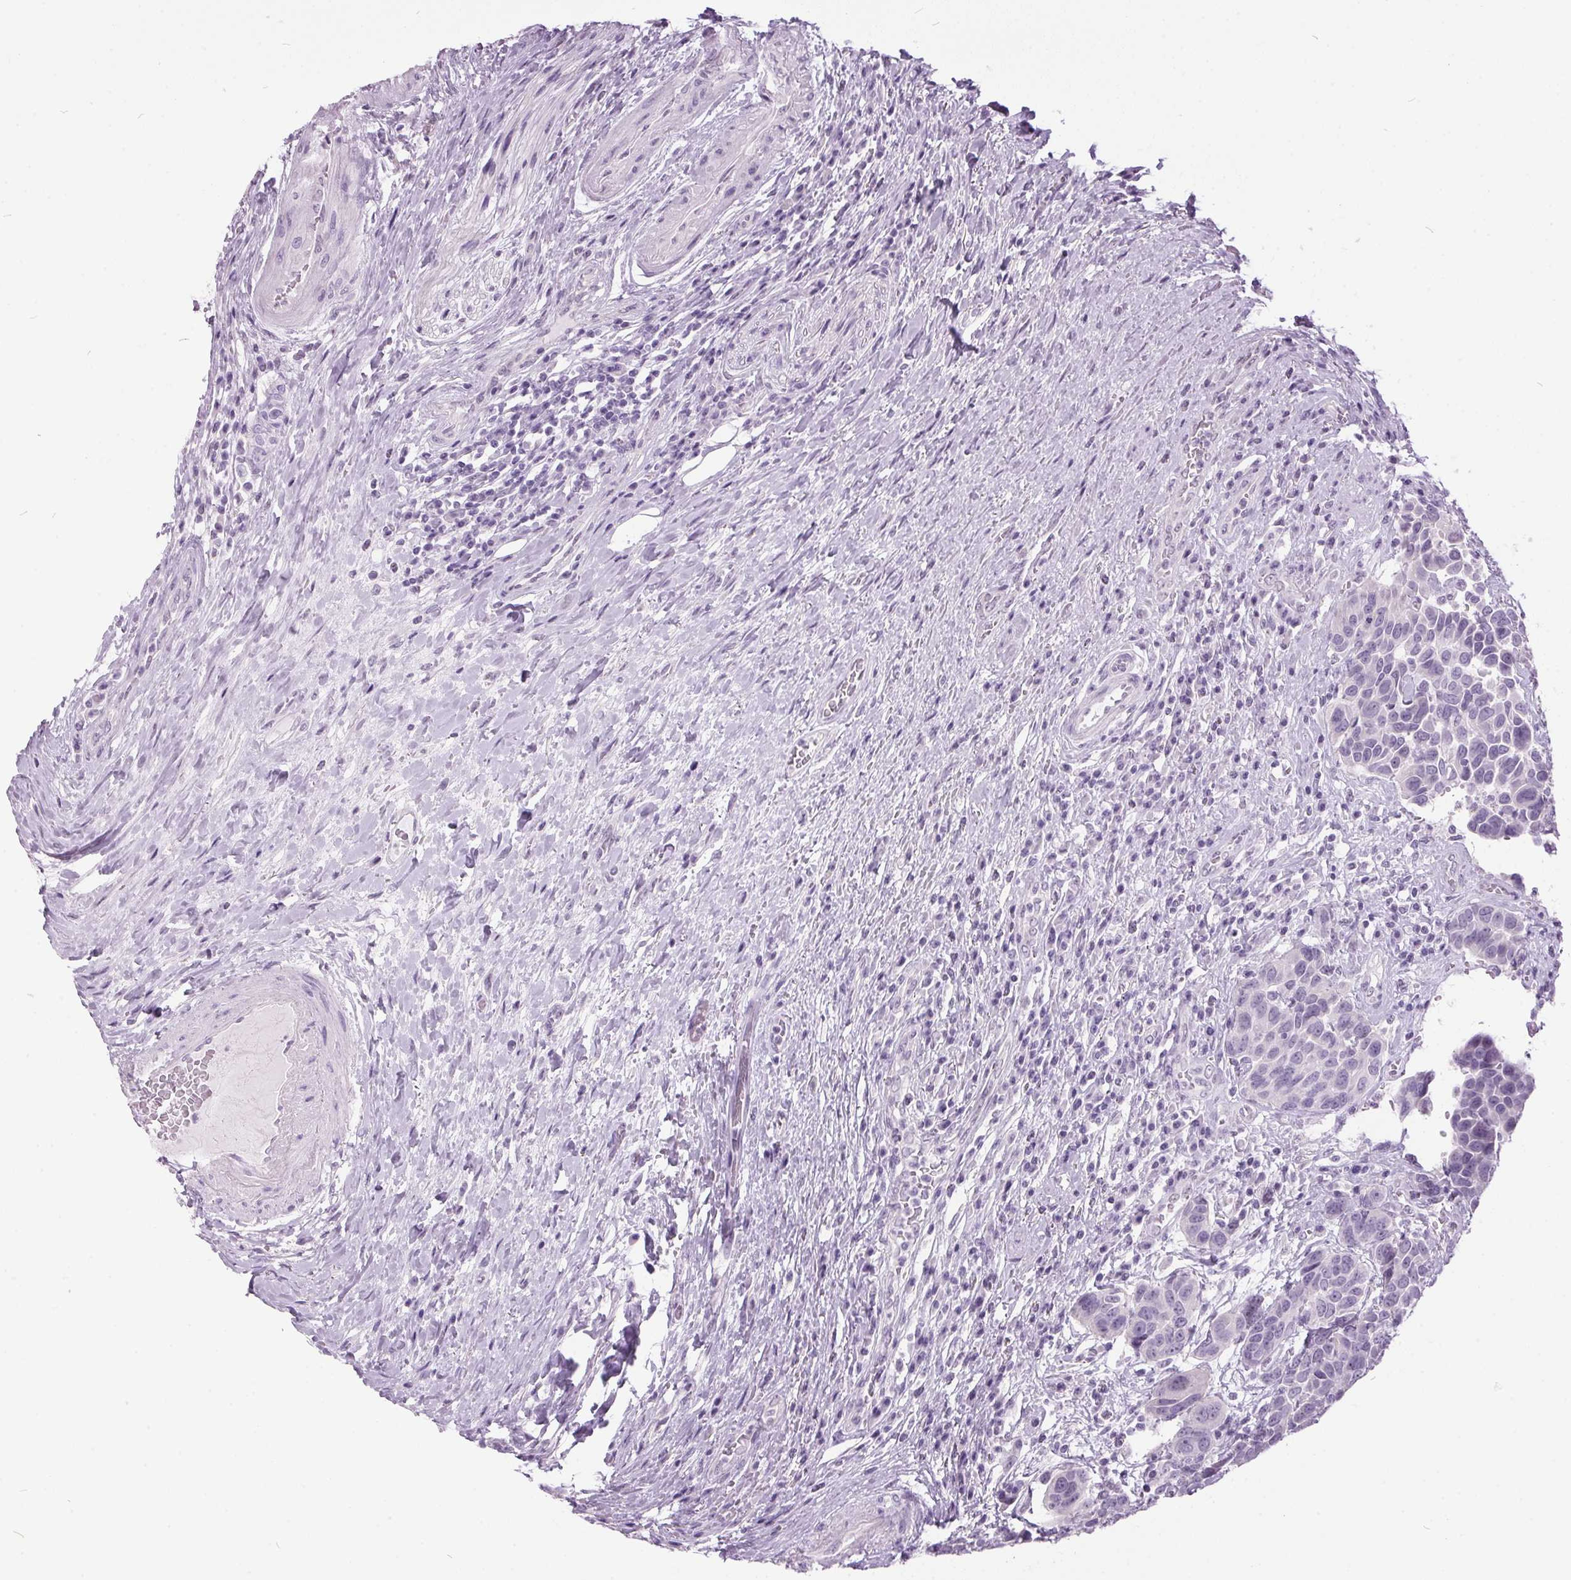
{"staining": {"intensity": "negative", "quantity": "none", "location": "none"}, "tissue": "urothelial cancer", "cell_type": "Tumor cells", "image_type": "cancer", "snomed": [{"axis": "morphology", "description": "Urothelial carcinoma, High grade"}, {"axis": "topography", "description": "Urinary bladder"}], "caption": "Human urothelial carcinoma (high-grade) stained for a protein using IHC displays no expression in tumor cells.", "gene": "ODAD2", "patient": {"sex": "female", "age": 70}}